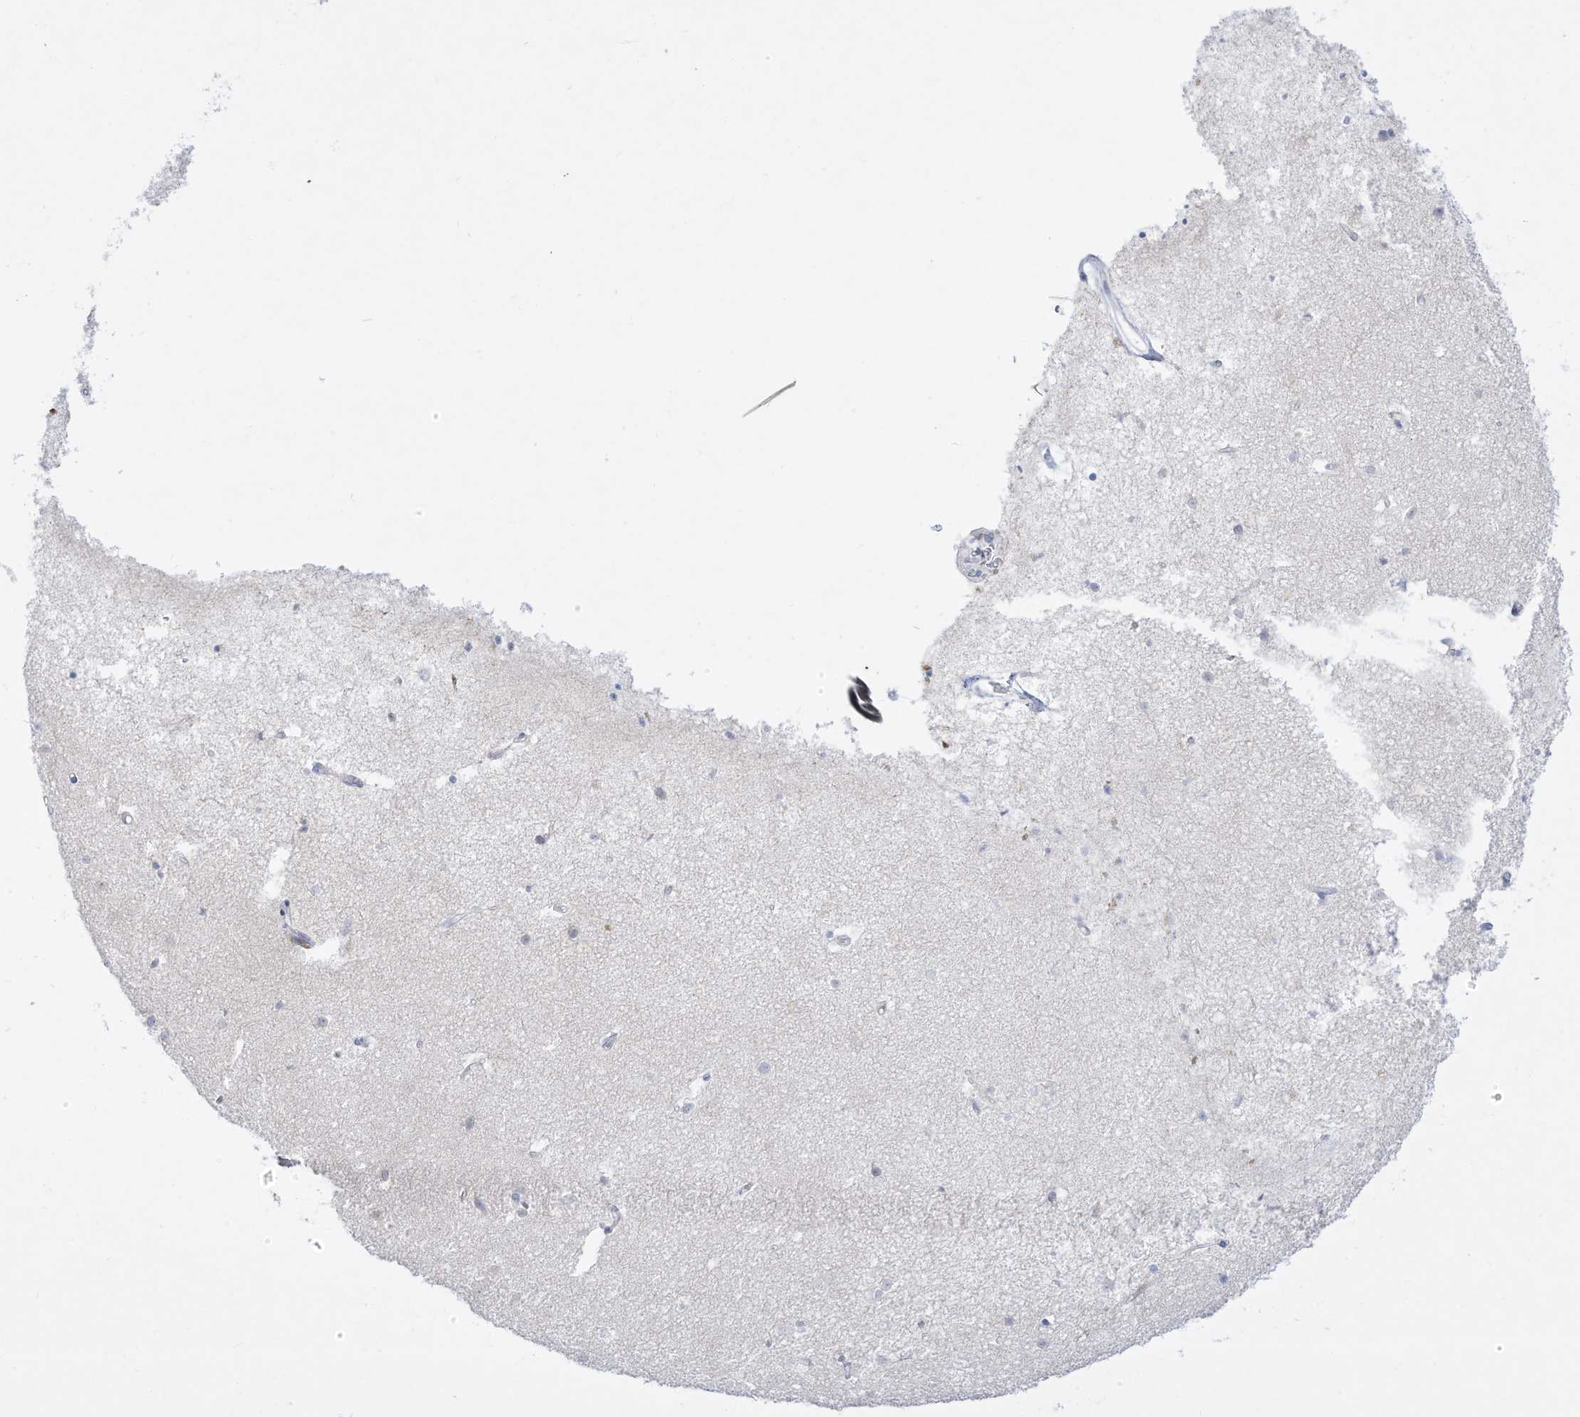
{"staining": {"intensity": "negative", "quantity": "none", "location": "none"}, "tissue": "cerebral cortex", "cell_type": "Endothelial cells", "image_type": "normal", "snomed": [{"axis": "morphology", "description": "Normal tissue, NOS"}, {"axis": "topography", "description": "Cerebral cortex"}], "caption": "This is an immunohistochemistry micrograph of normal cerebral cortex. There is no positivity in endothelial cells.", "gene": "DMKN", "patient": {"sex": "male", "age": 54}}